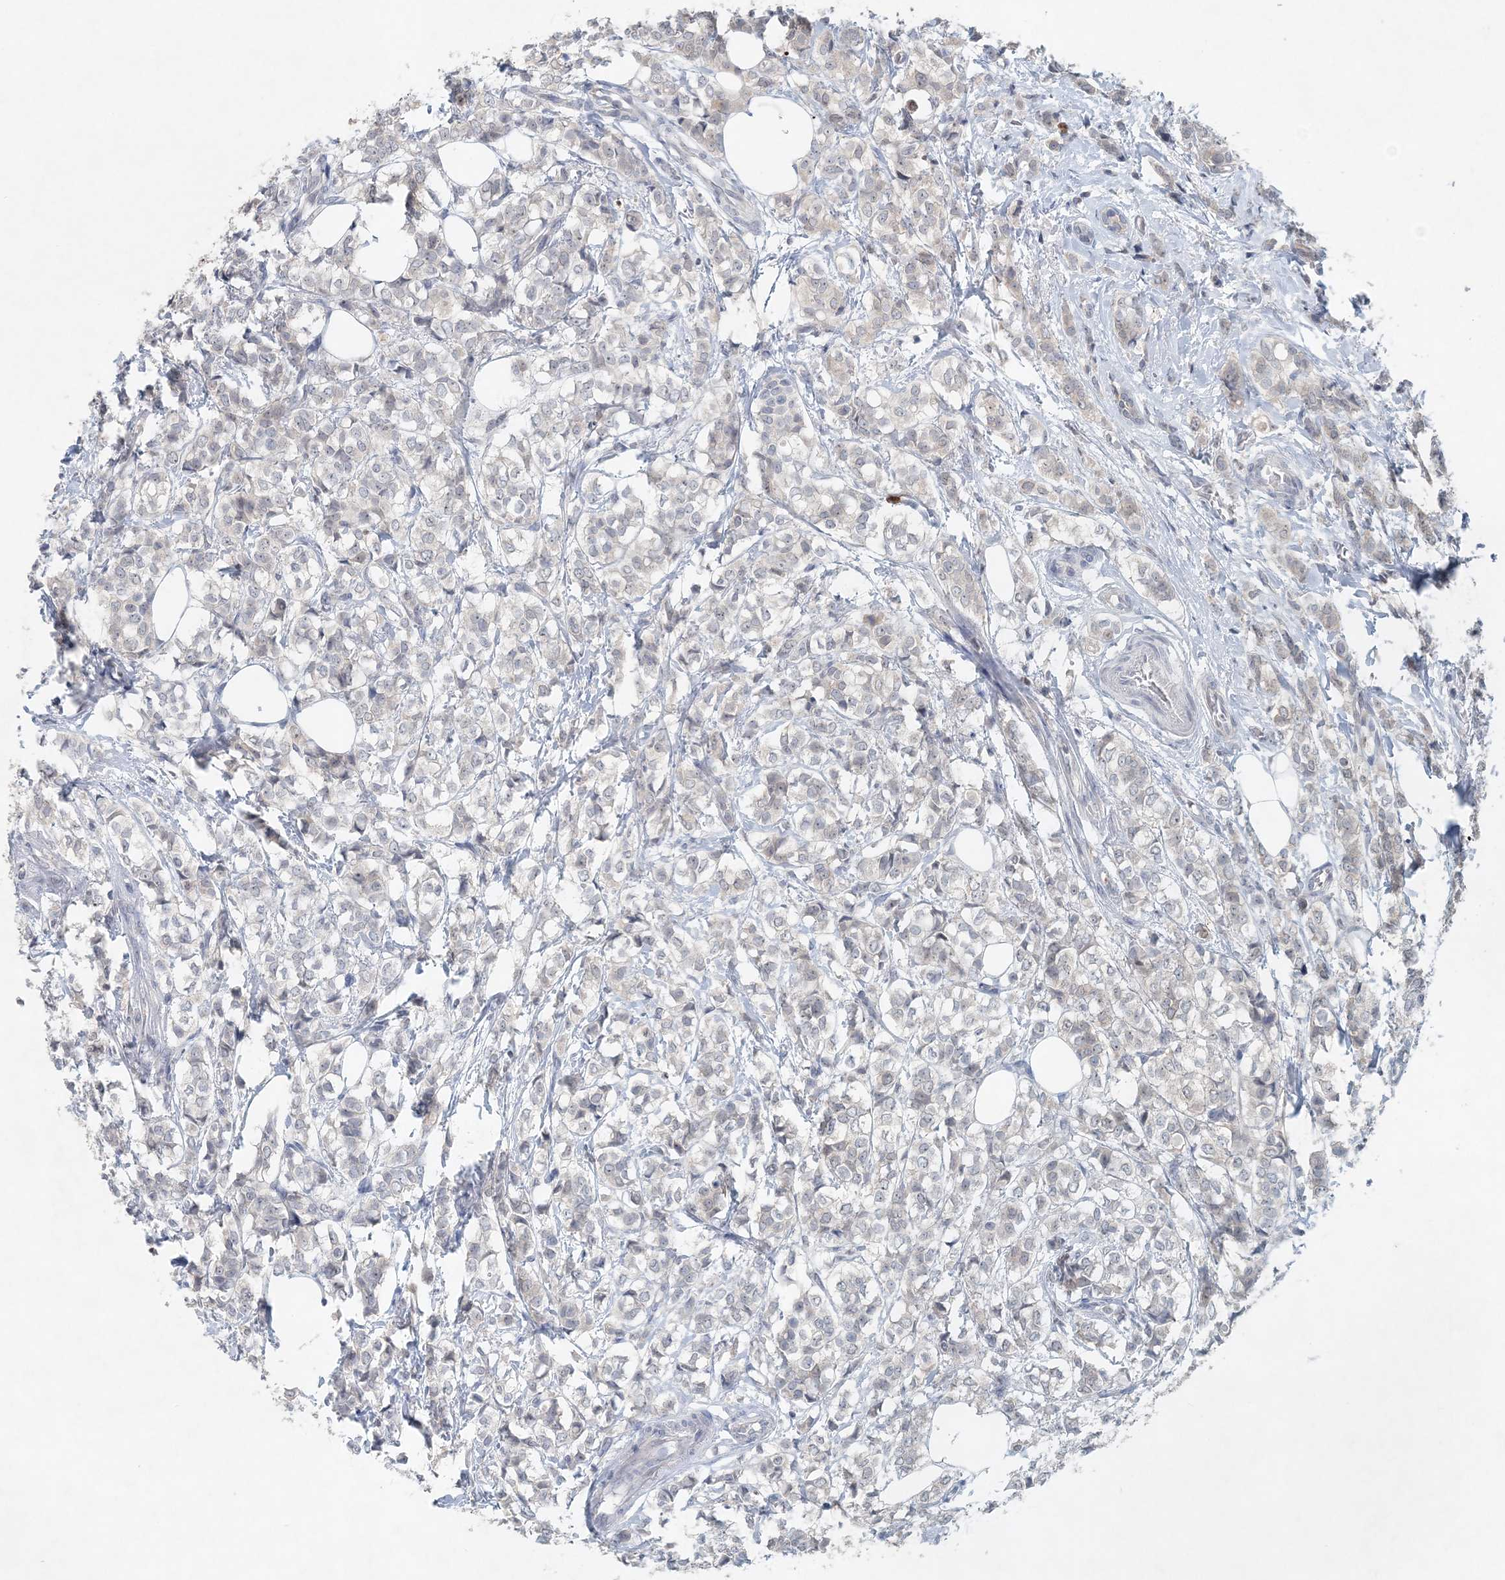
{"staining": {"intensity": "negative", "quantity": "none", "location": "none"}, "tissue": "breast cancer", "cell_type": "Tumor cells", "image_type": "cancer", "snomed": [{"axis": "morphology", "description": "Lobular carcinoma"}, {"axis": "topography", "description": "Breast"}], "caption": "Immunohistochemistry (IHC) photomicrograph of human lobular carcinoma (breast) stained for a protein (brown), which exhibits no staining in tumor cells.", "gene": "NUP54", "patient": {"sex": "female", "age": 60}}